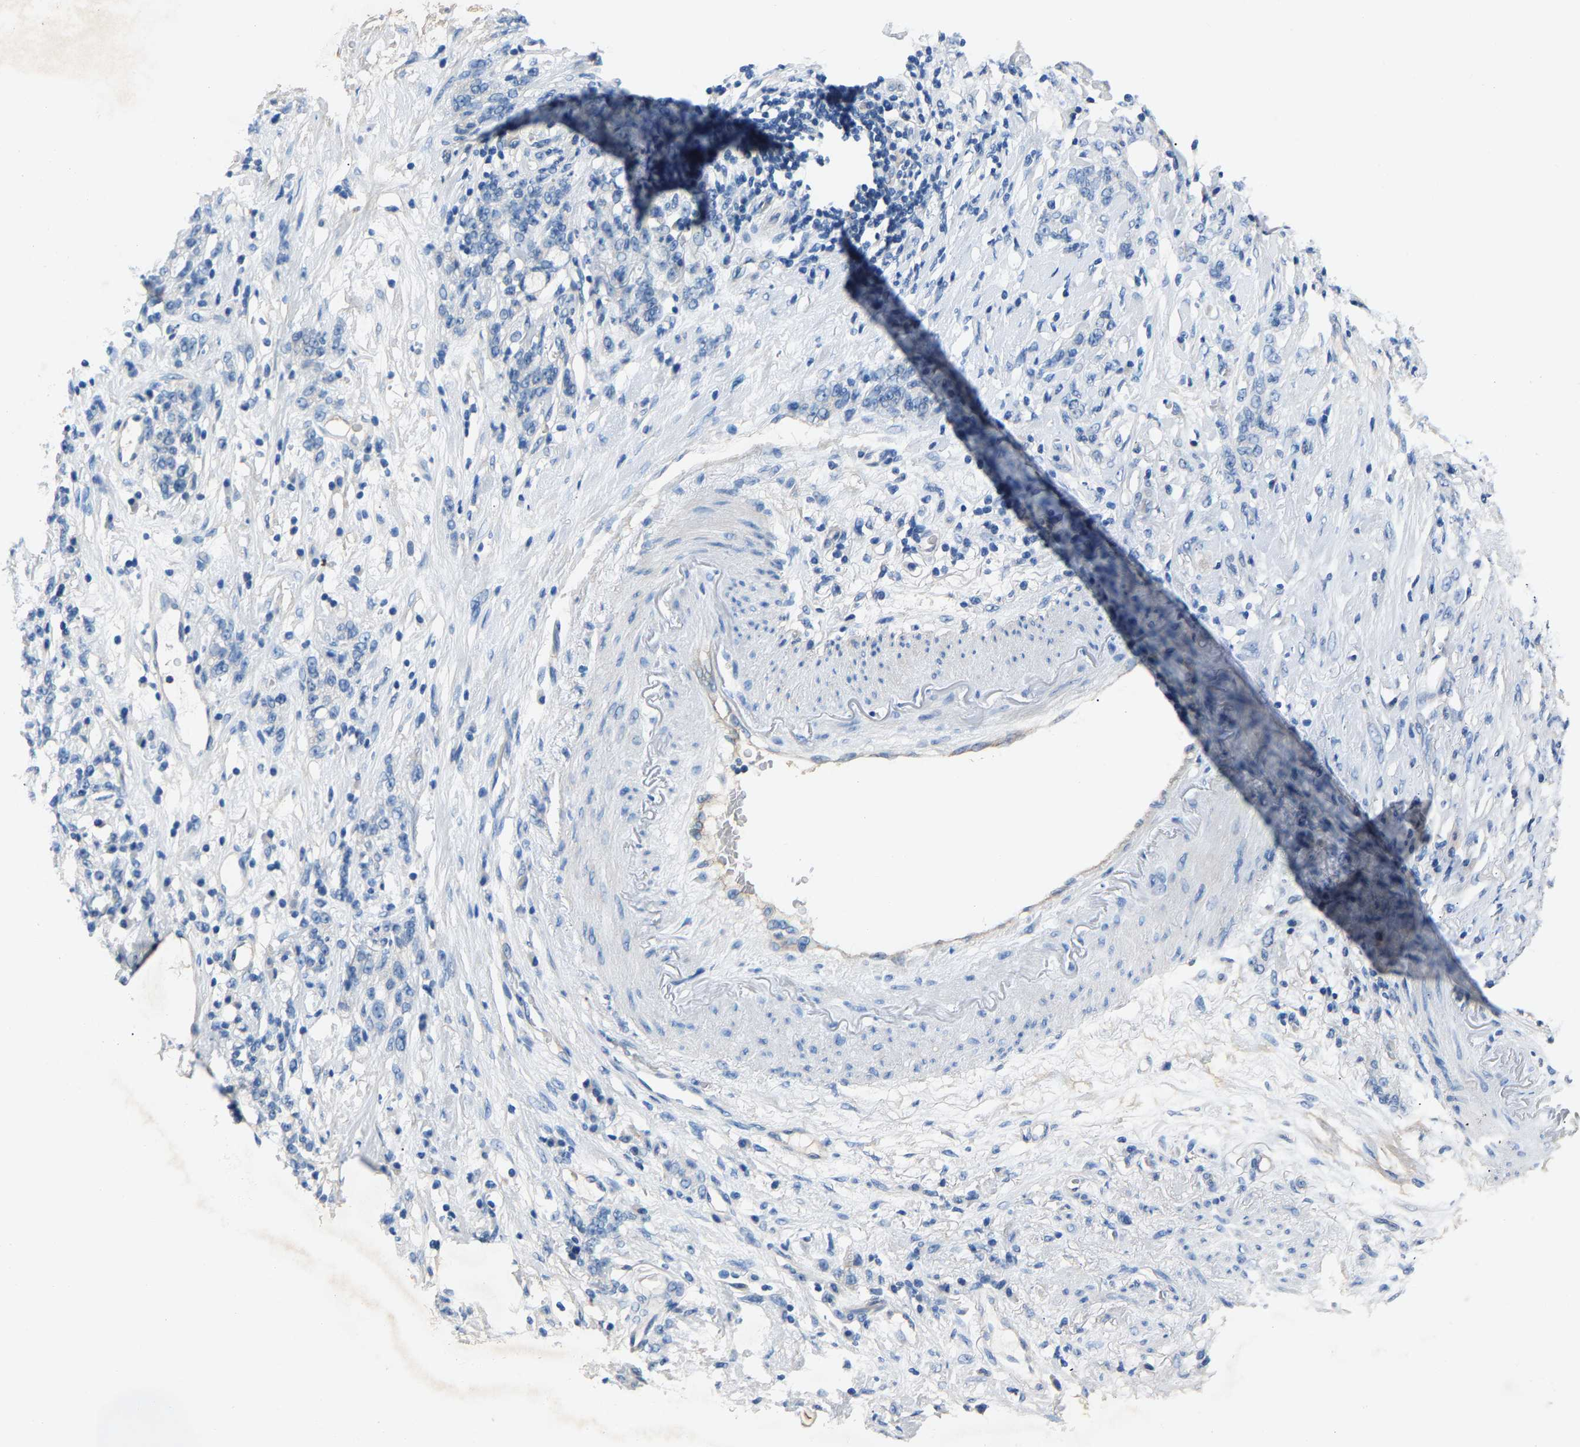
{"staining": {"intensity": "negative", "quantity": "none", "location": "none"}, "tissue": "stomach cancer", "cell_type": "Tumor cells", "image_type": "cancer", "snomed": [{"axis": "morphology", "description": "Adenocarcinoma, NOS"}, {"axis": "topography", "description": "Stomach, lower"}], "caption": "Stomach adenocarcinoma was stained to show a protein in brown. There is no significant positivity in tumor cells.", "gene": "DNAAF5", "patient": {"sex": "male", "age": 88}}